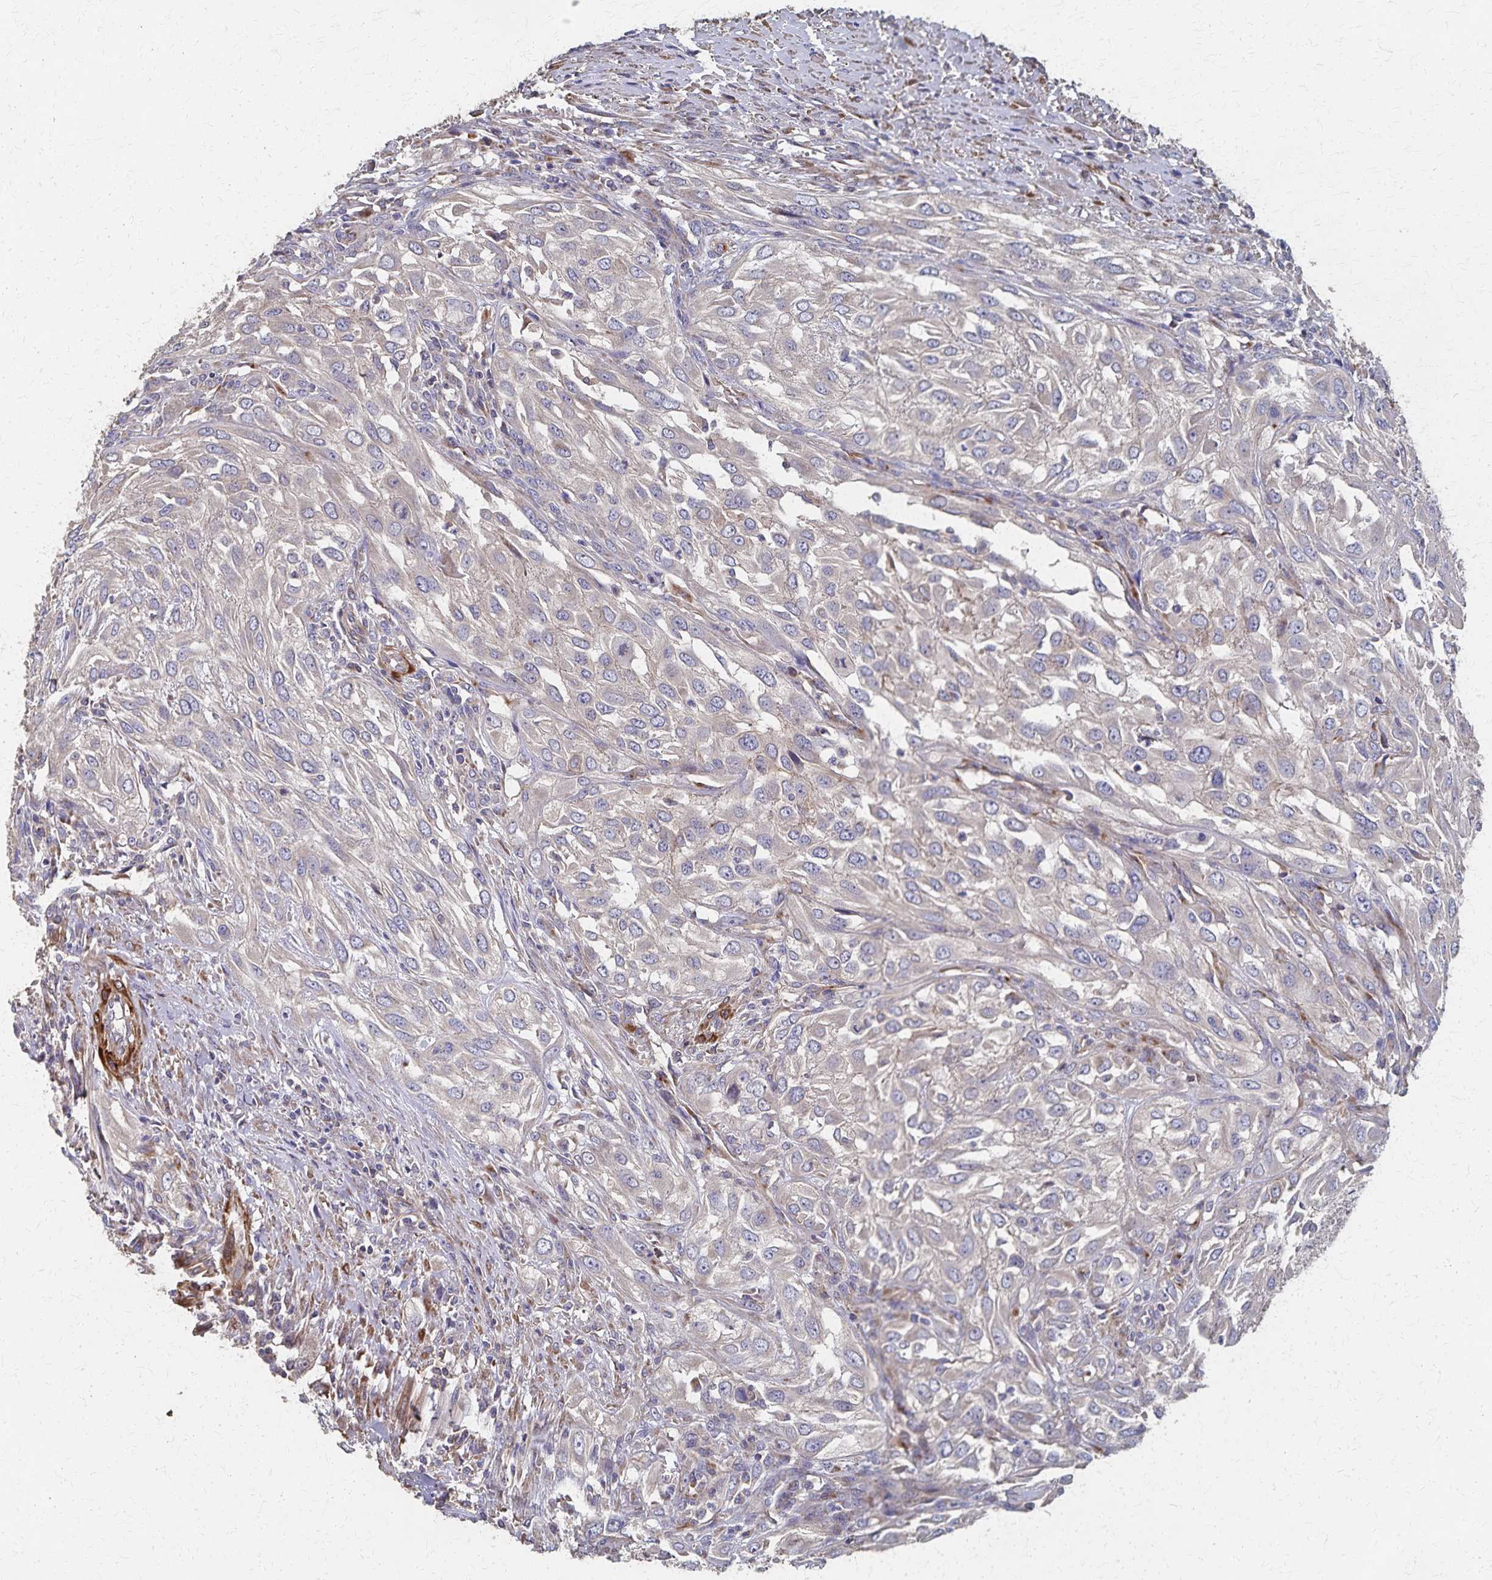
{"staining": {"intensity": "negative", "quantity": "none", "location": "none"}, "tissue": "urothelial cancer", "cell_type": "Tumor cells", "image_type": "cancer", "snomed": [{"axis": "morphology", "description": "Urothelial carcinoma, High grade"}, {"axis": "topography", "description": "Urinary bladder"}], "caption": "A high-resolution micrograph shows immunohistochemistry staining of urothelial cancer, which exhibits no significant staining in tumor cells. (DAB immunohistochemistry visualized using brightfield microscopy, high magnification).", "gene": "PGAP2", "patient": {"sex": "male", "age": 67}}